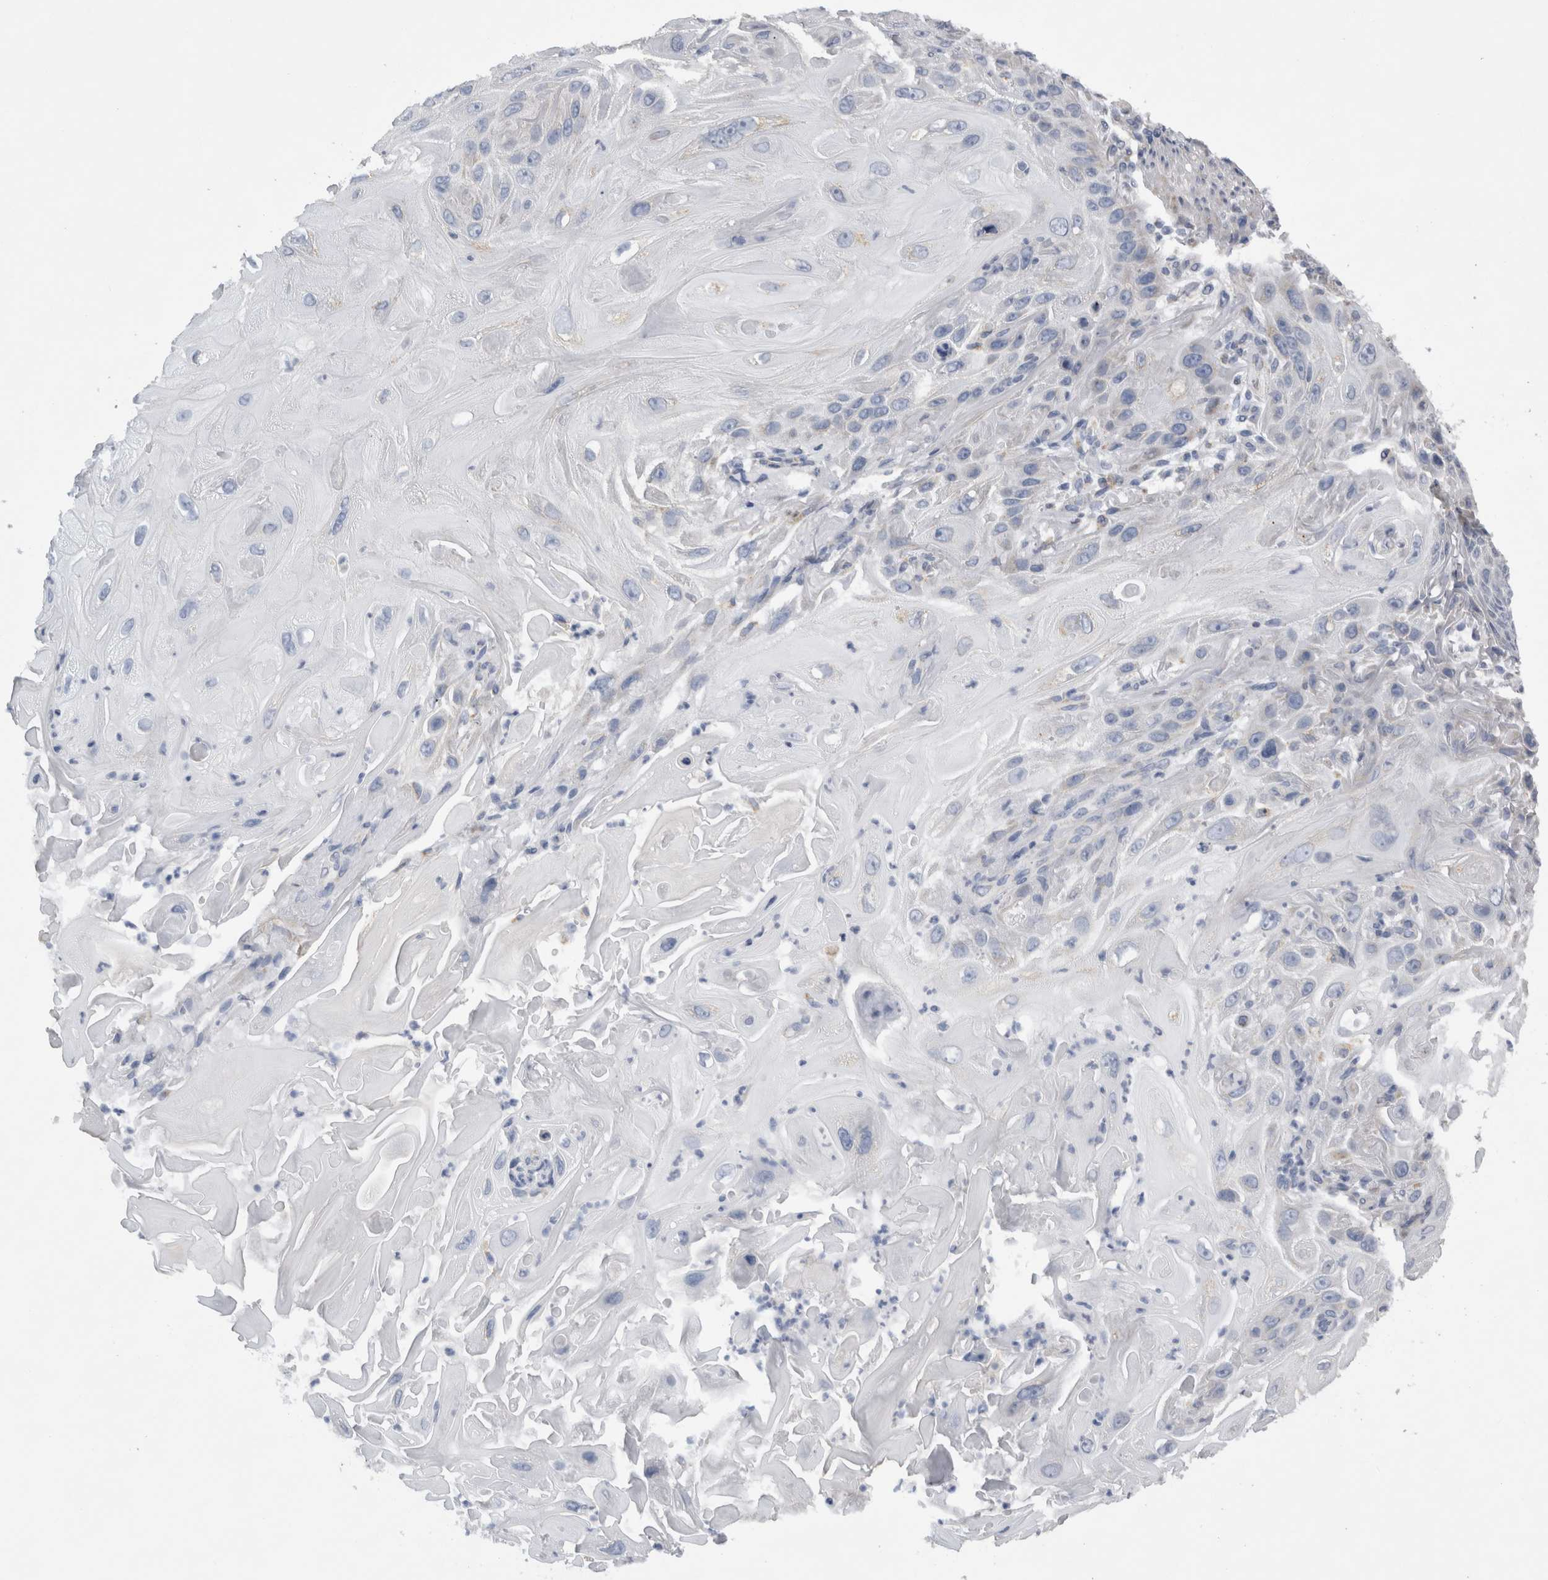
{"staining": {"intensity": "negative", "quantity": "none", "location": "none"}, "tissue": "skin cancer", "cell_type": "Tumor cells", "image_type": "cancer", "snomed": [{"axis": "morphology", "description": "Squamous cell carcinoma, NOS"}, {"axis": "topography", "description": "Skin"}], "caption": "Squamous cell carcinoma (skin) stained for a protein using immunohistochemistry (IHC) displays no expression tumor cells.", "gene": "DHRS4", "patient": {"sex": "female", "age": 77}}